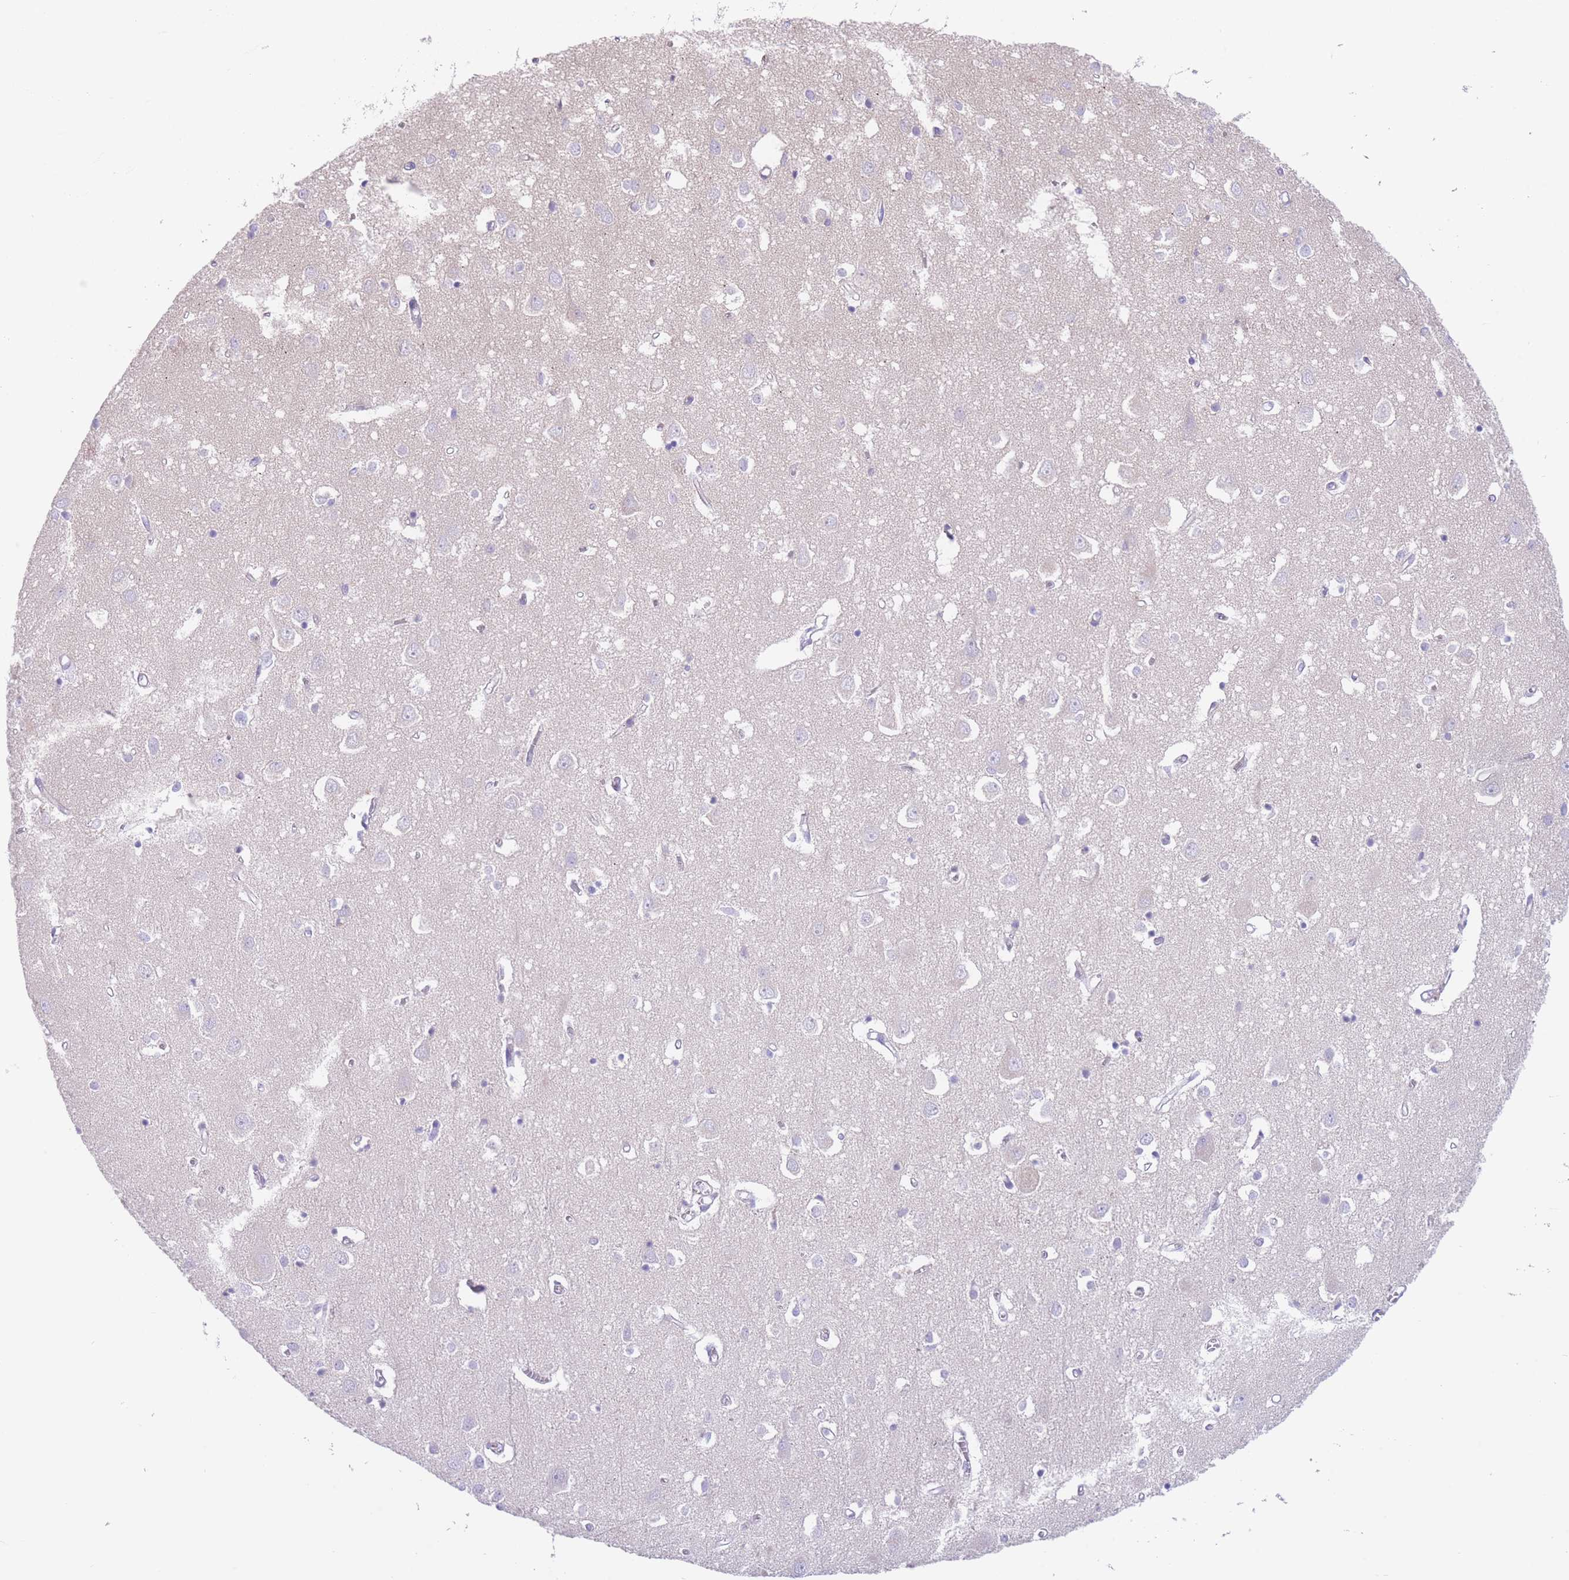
{"staining": {"intensity": "negative", "quantity": "none", "location": "none"}, "tissue": "cerebral cortex", "cell_type": "Endothelial cells", "image_type": "normal", "snomed": [{"axis": "morphology", "description": "Normal tissue, NOS"}, {"axis": "topography", "description": "Cerebral cortex"}], "caption": "A high-resolution image shows immunohistochemistry staining of normal cerebral cortex, which reveals no significant positivity in endothelial cells.", "gene": "QTRT1", "patient": {"sex": "male", "age": 70}}